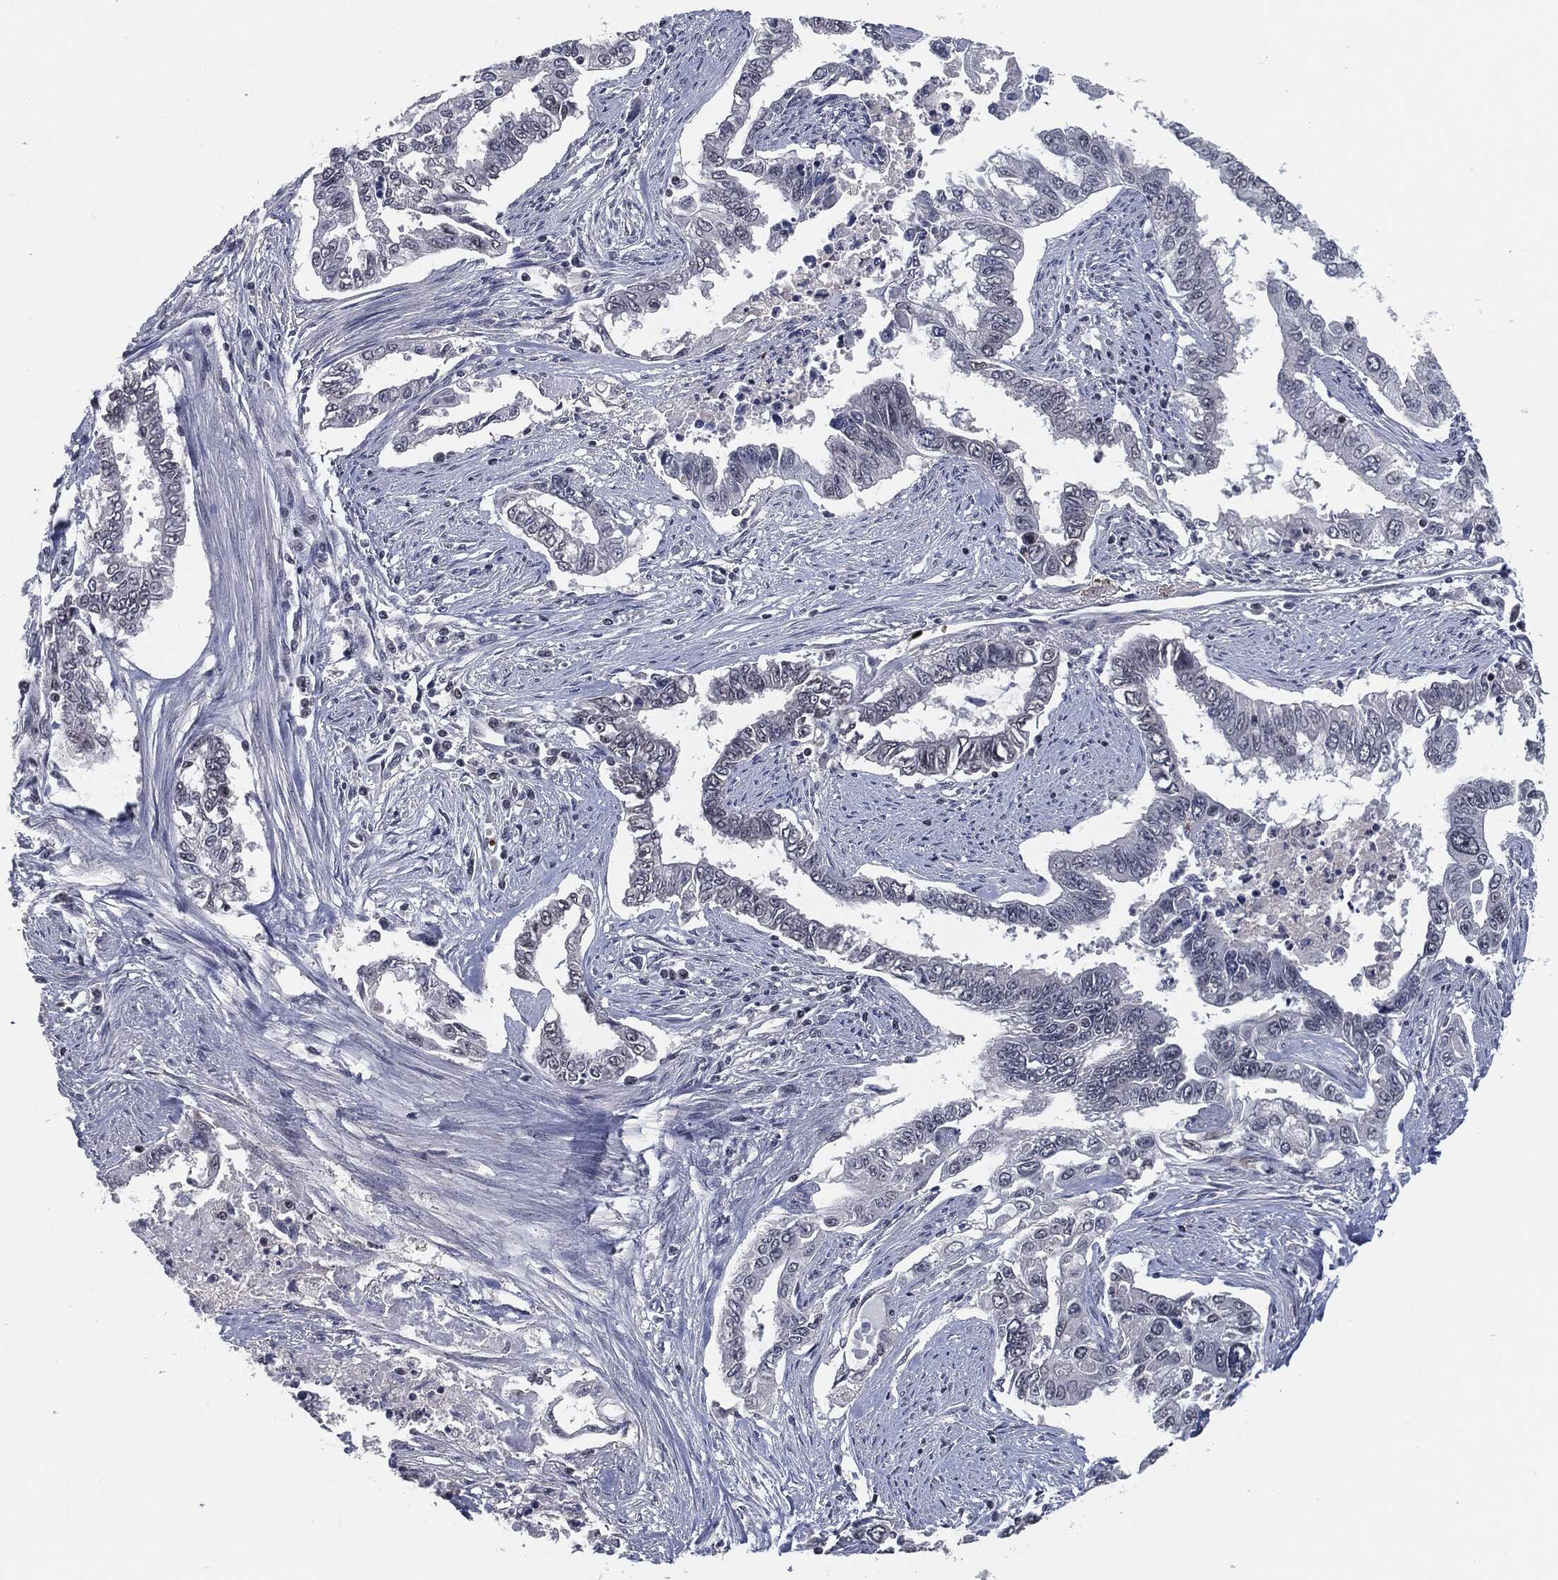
{"staining": {"intensity": "negative", "quantity": "none", "location": "none"}, "tissue": "endometrial cancer", "cell_type": "Tumor cells", "image_type": "cancer", "snomed": [{"axis": "morphology", "description": "Adenocarcinoma, NOS"}, {"axis": "topography", "description": "Uterus"}], "caption": "Histopathology image shows no protein positivity in tumor cells of adenocarcinoma (endometrial) tissue. The staining is performed using DAB brown chromogen with nuclei counter-stained in using hematoxylin.", "gene": "ANXA1", "patient": {"sex": "female", "age": 59}}